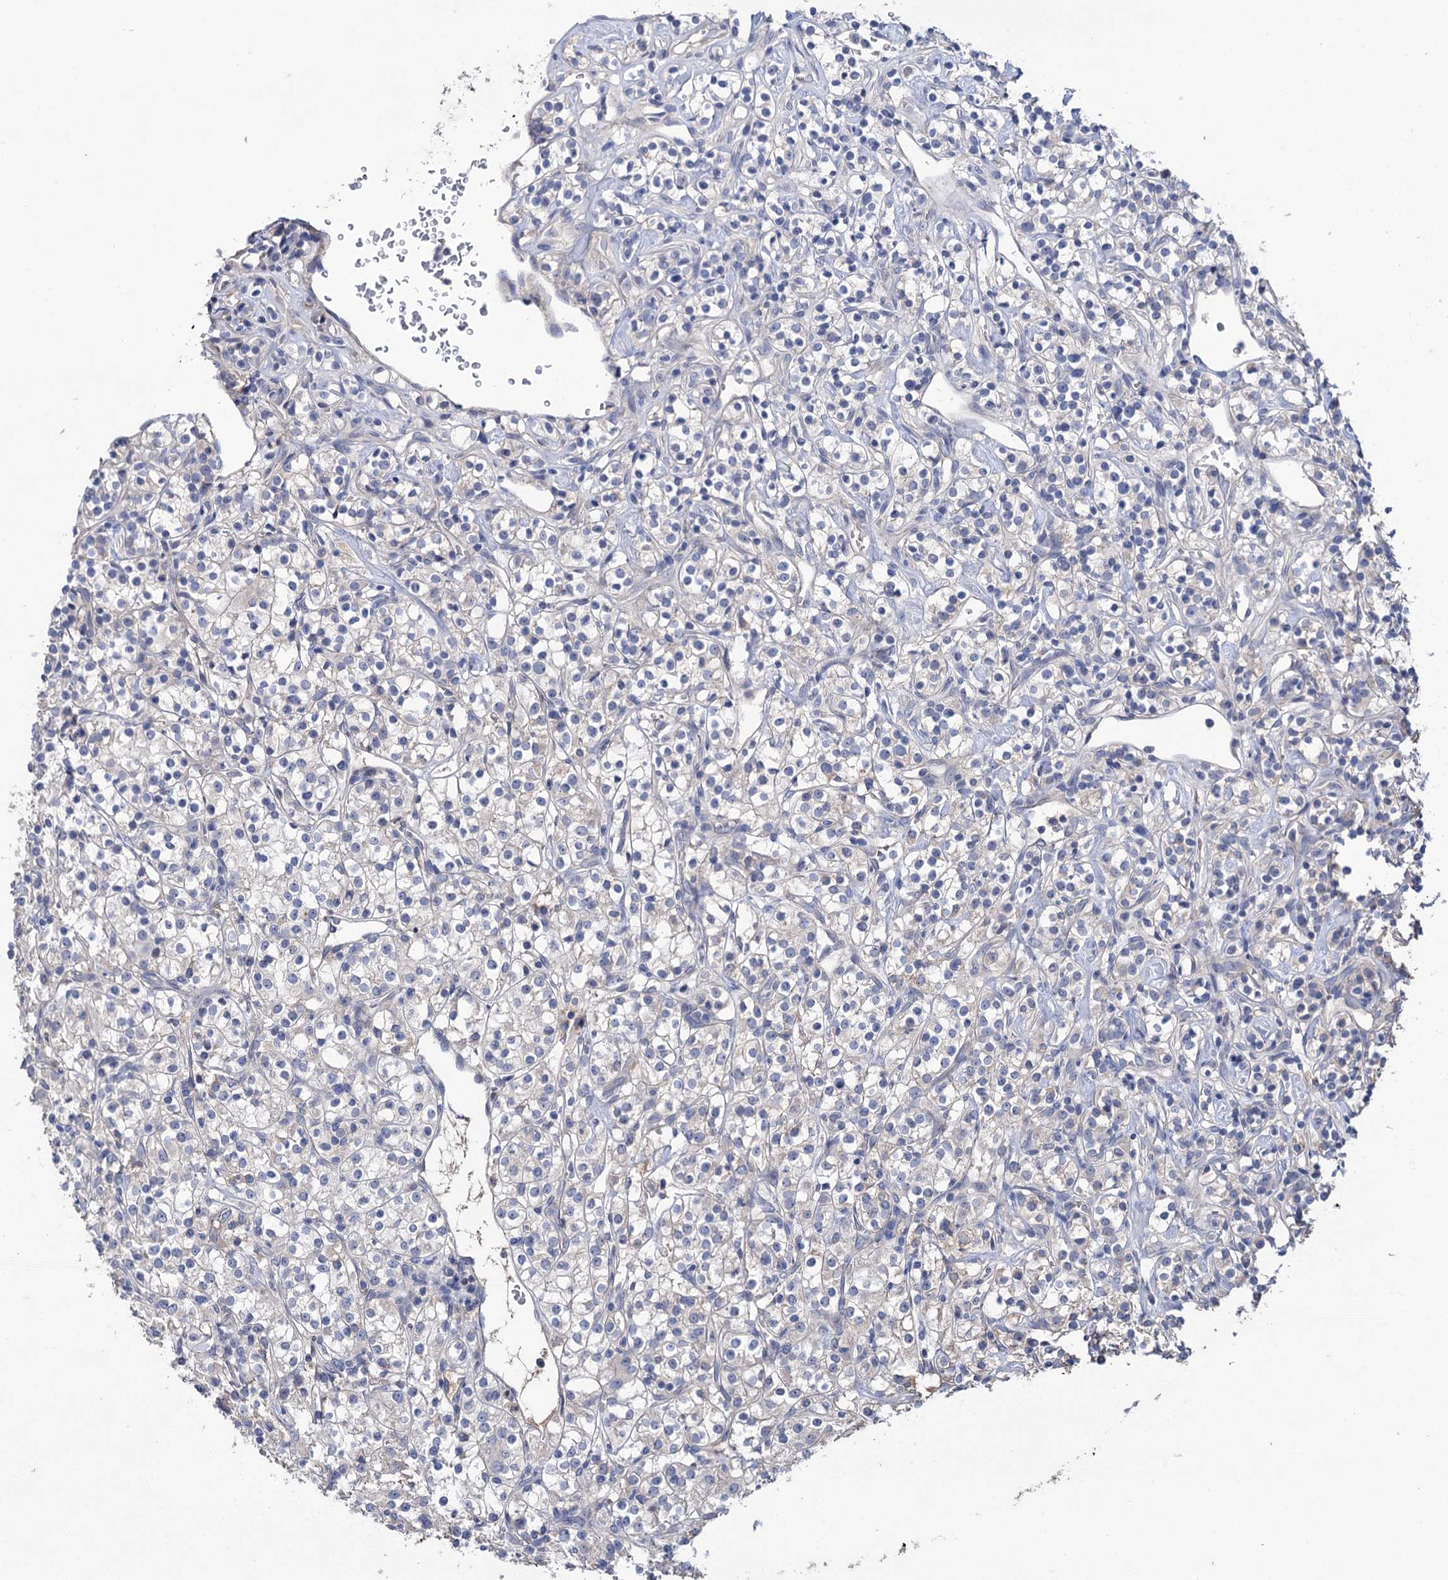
{"staining": {"intensity": "negative", "quantity": "none", "location": "none"}, "tissue": "renal cancer", "cell_type": "Tumor cells", "image_type": "cancer", "snomed": [{"axis": "morphology", "description": "Adenocarcinoma, NOS"}, {"axis": "topography", "description": "Kidney"}], "caption": "A high-resolution micrograph shows immunohistochemistry (IHC) staining of renal cancer, which shows no significant positivity in tumor cells. (DAB (3,3'-diaminobenzidine) IHC visualized using brightfield microscopy, high magnification).", "gene": "PPP1R32", "patient": {"sex": "male", "age": 77}}